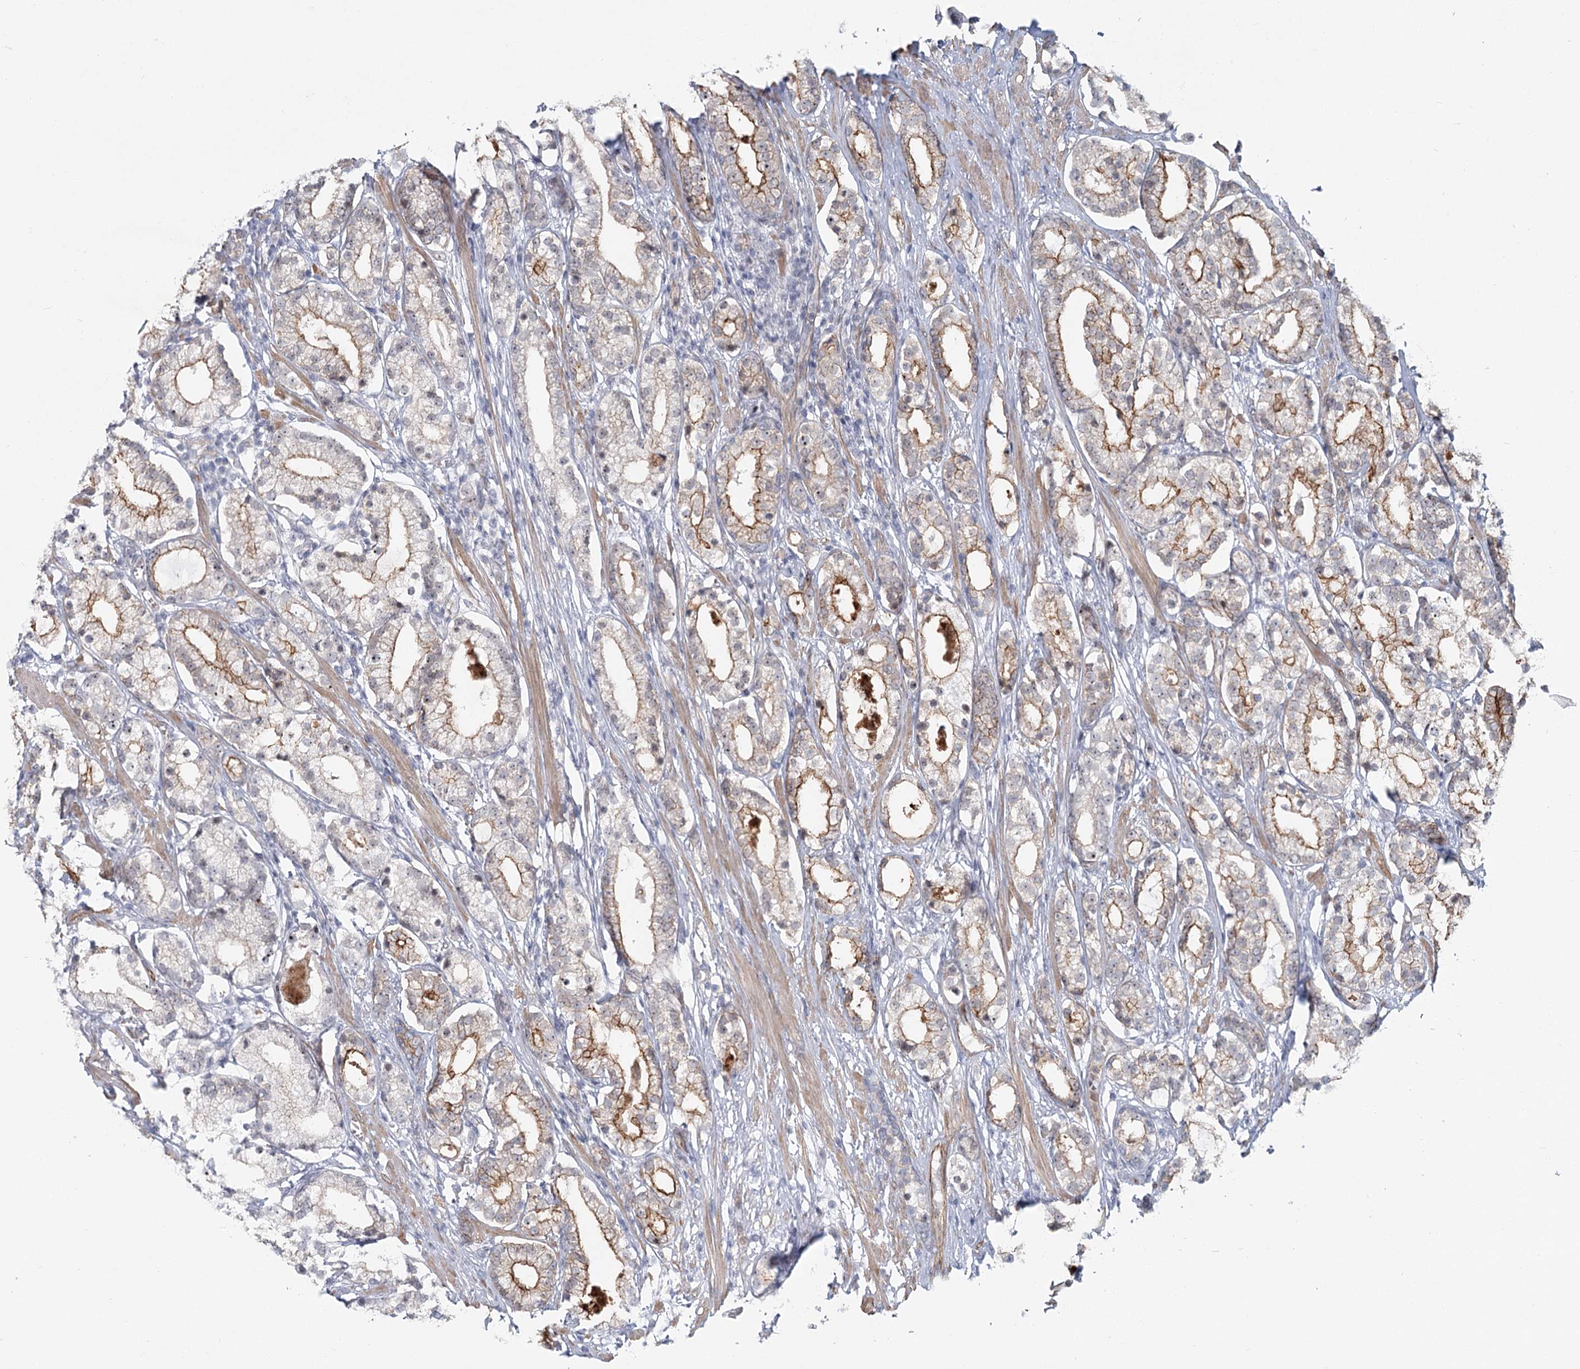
{"staining": {"intensity": "moderate", "quantity": "25%-75%", "location": "cytoplasmic/membranous"}, "tissue": "prostate cancer", "cell_type": "Tumor cells", "image_type": "cancer", "snomed": [{"axis": "morphology", "description": "Adenocarcinoma, High grade"}, {"axis": "topography", "description": "Prostate"}], "caption": "The micrograph displays immunohistochemical staining of prostate cancer (adenocarcinoma (high-grade)). There is moderate cytoplasmic/membranous positivity is appreciated in approximately 25%-75% of tumor cells.", "gene": "ABHD8", "patient": {"sex": "male", "age": 69}}